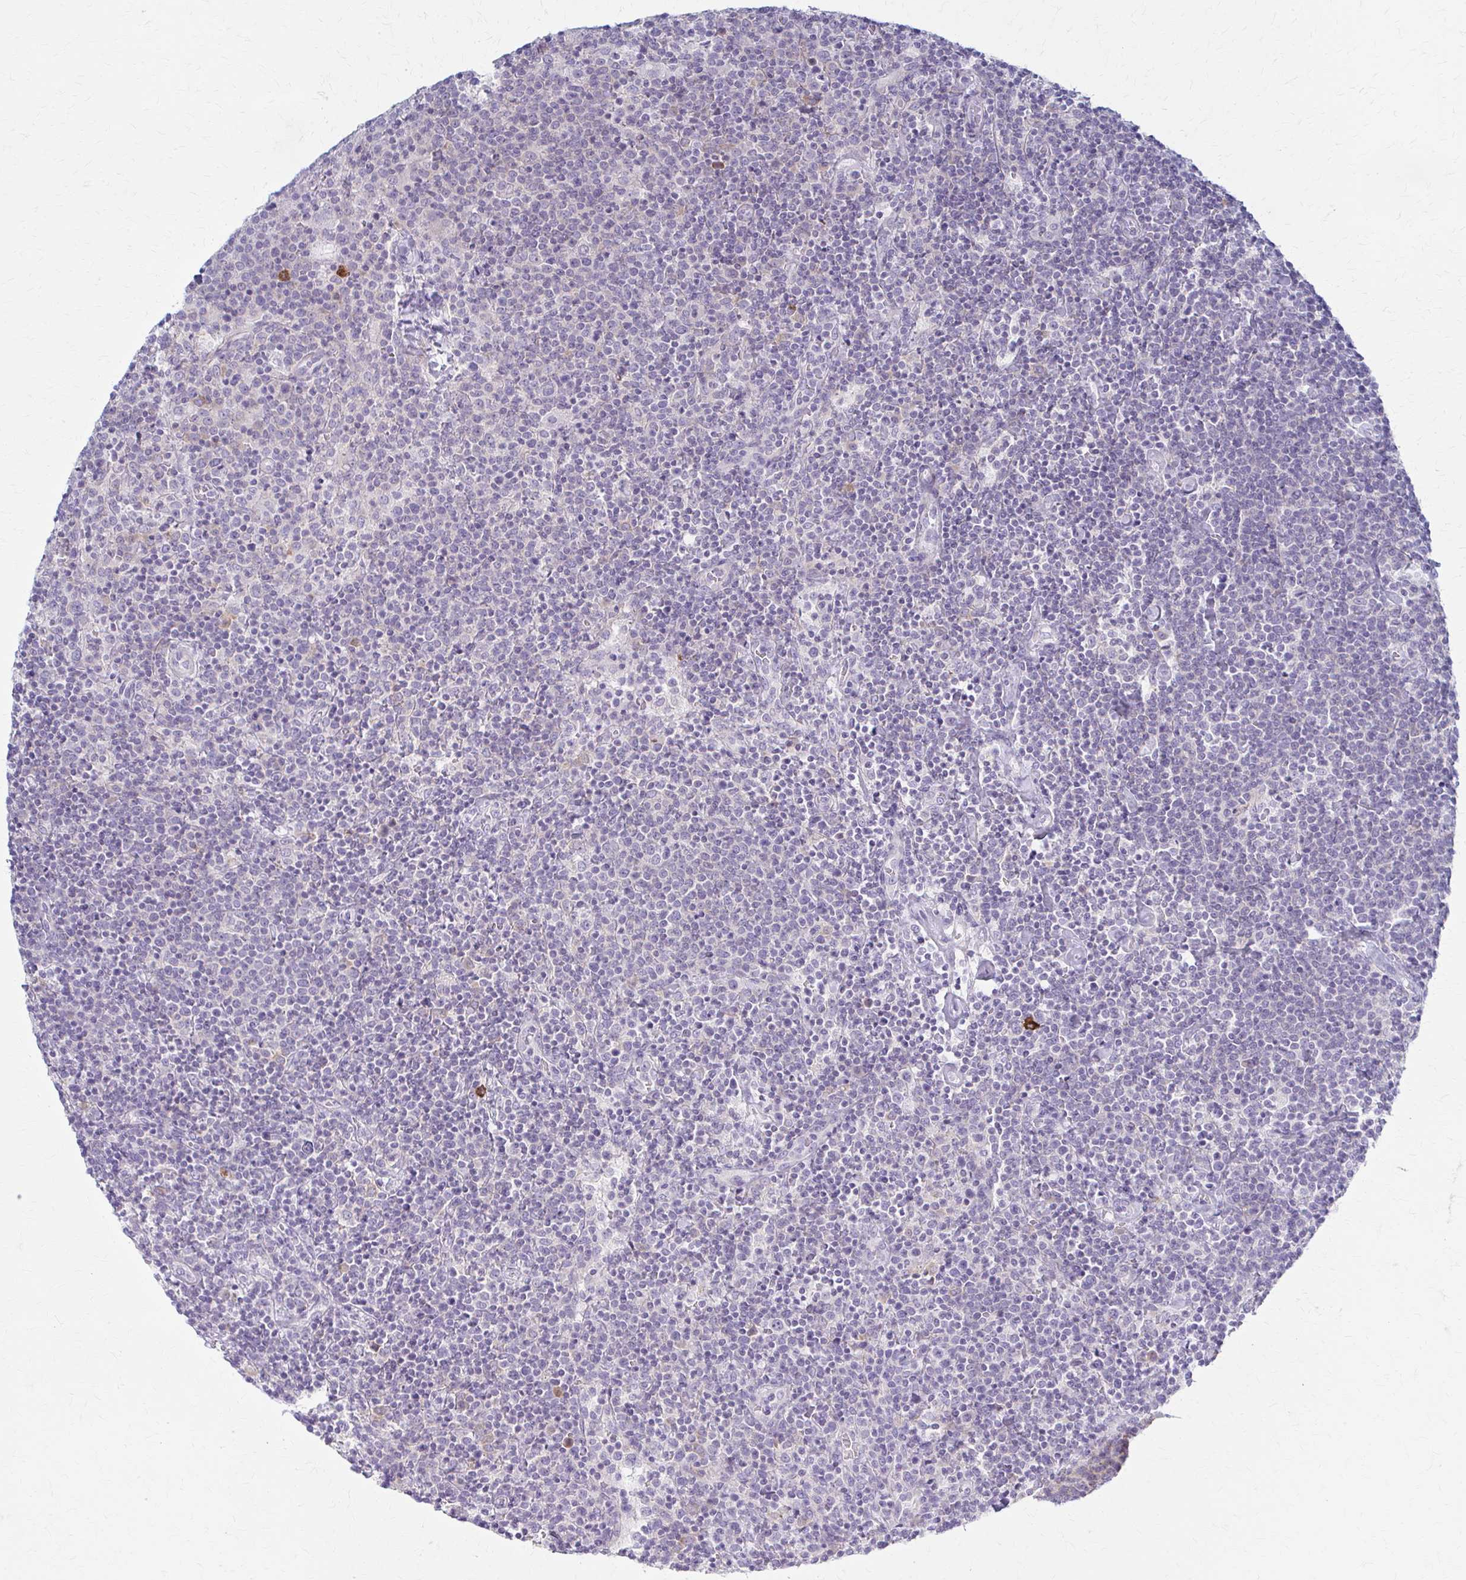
{"staining": {"intensity": "negative", "quantity": "none", "location": "none"}, "tissue": "lymphoma", "cell_type": "Tumor cells", "image_type": "cancer", "snomed": [{"axis": "morphology", "description": "Malignant lymphoma, non-Hodgkin's type, High grade"}, {"axis": "topography", "description": "Lymph node"}], "caption": "Protein analysis of malignant lymphoma, non-Hodgkin's type (high-grade) exhibits no significant staining in tumor cells. Nuclei are stained in blue.", "gene": "PRKRA", "patient": {"sex": "male", "age": 61}}